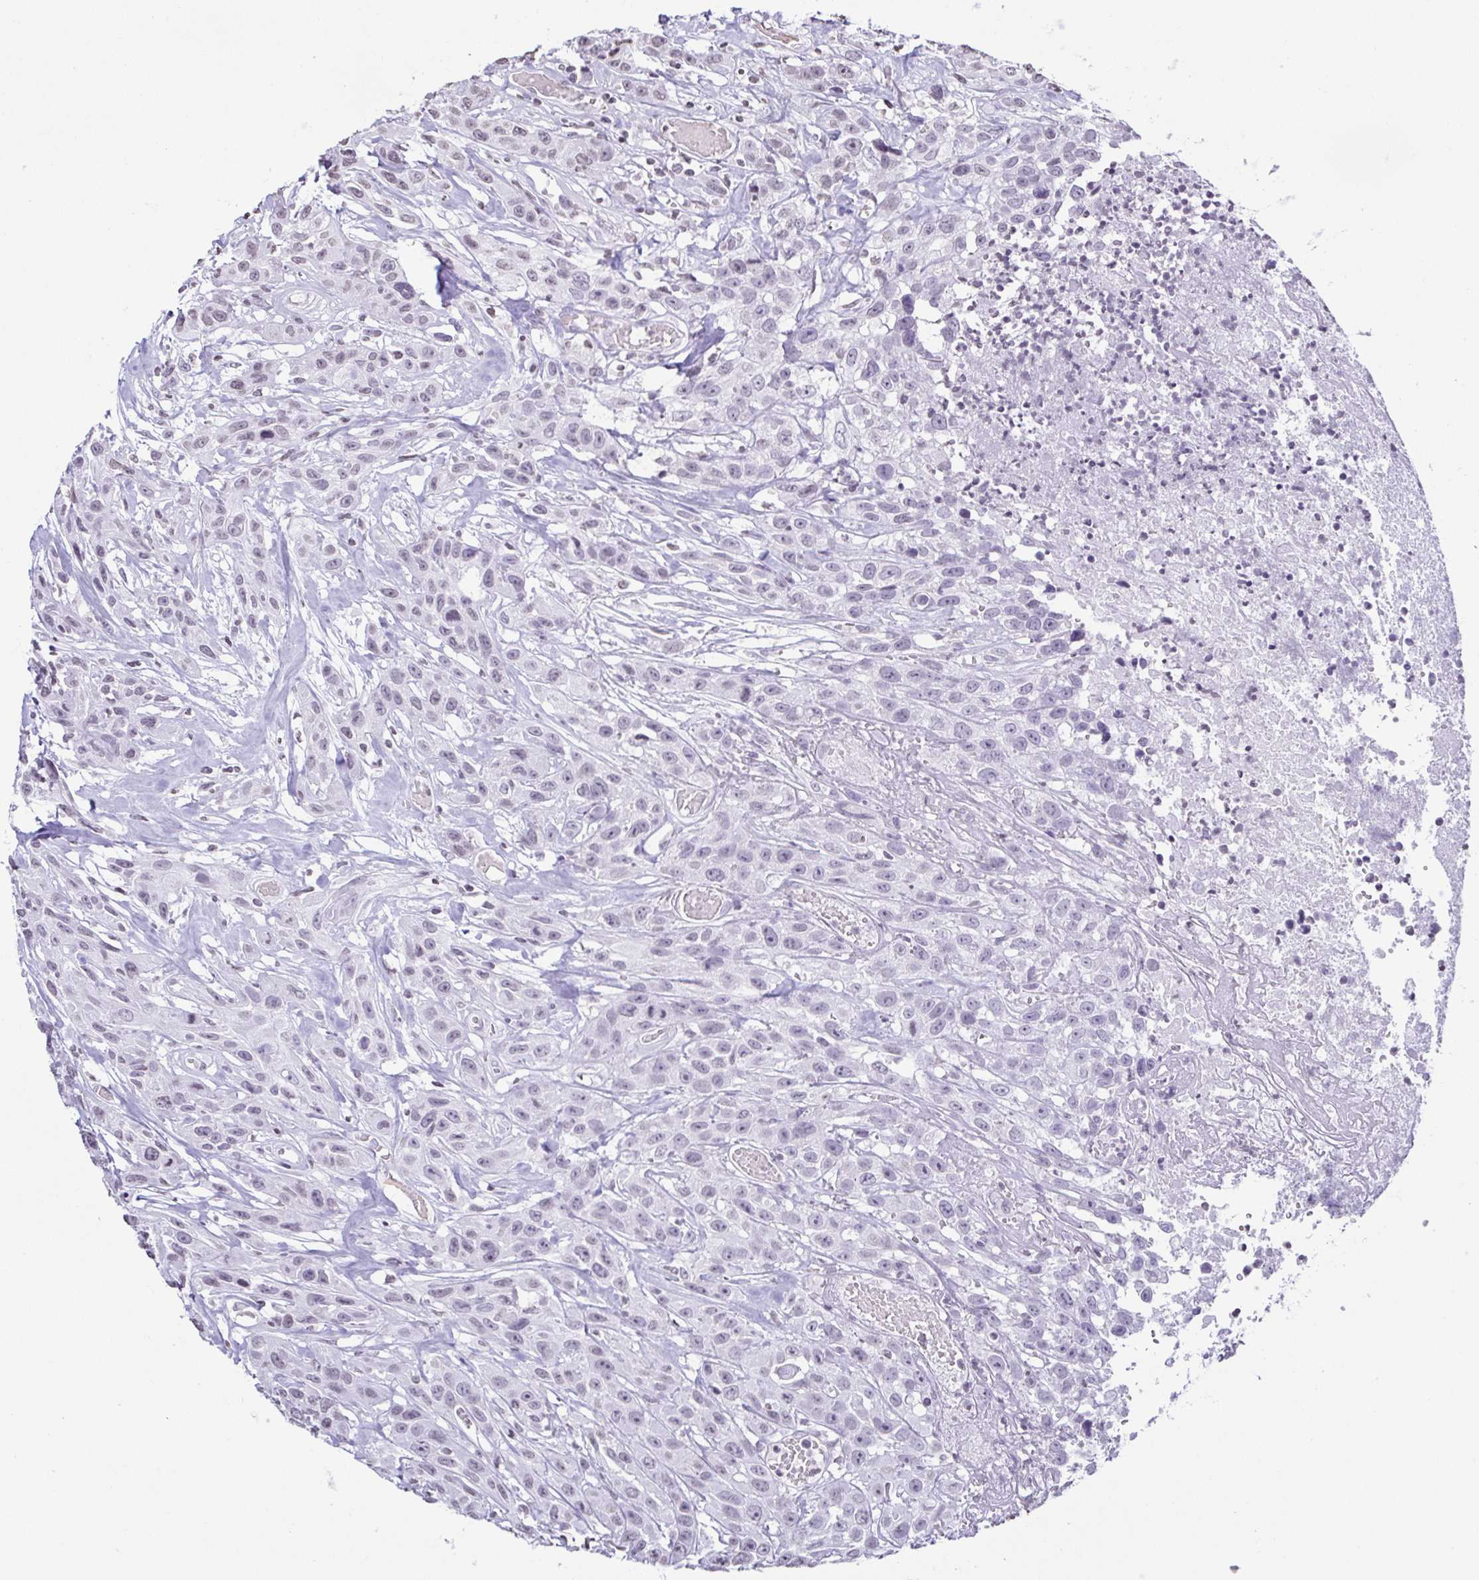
{"staining": {"intensity": "negative", "quantity": "none", "location": "none"}, "tissue": "head and neck cancer", "cell_type": "Tumor cells", "image_type": "cancer", "snomed": [{"axis": "morphology", "description": "Squamous cell carcinoma, NOS"}, {"axis": "topography", "description": "Head-Neck"}], "caption": "An image of human head and neck cancer is negative for staining in tumor cells.", "gene": "VCY1B", "patient": {"sex": "male", "age": 57}}